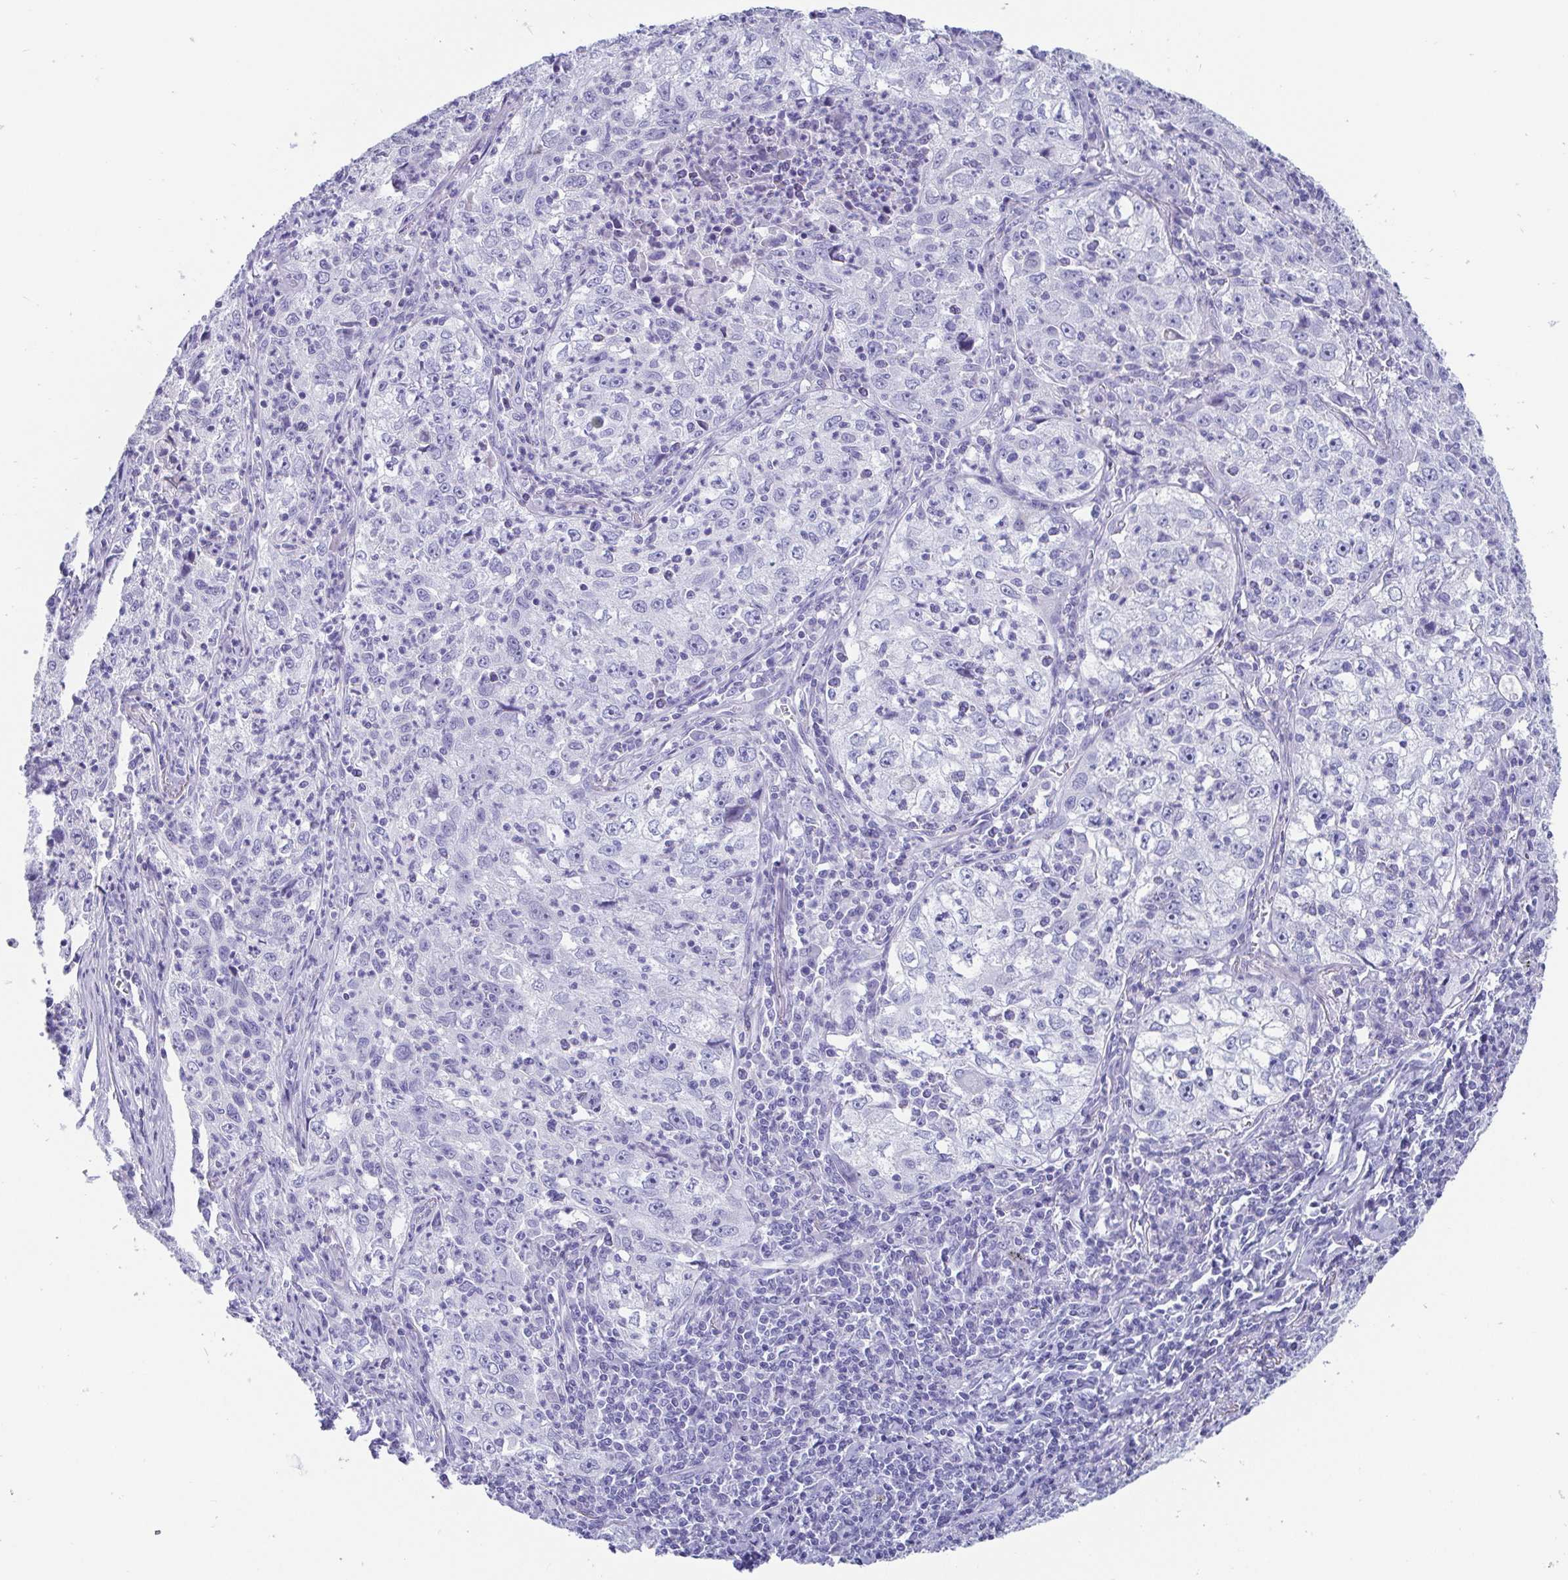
{"staining": {"intensity": "negative", "quantity": "none", "location": "none"}, "tissue": "lung cancer", "cell_type": "Tumor cells", "image_type": "cancer", "snomed": [{"axis": "morphology", "description": "Squamous cell carcinoma, NOS"}, {"axis": "topography", "description": "Lung"}], "caption": "Tumor cells are negative for brown protein staining in lung cancer. (IHC, brightfield microscopy, high magnification).", "gene": "SCGN", "patient": {"sex": "male", "age": 71}}